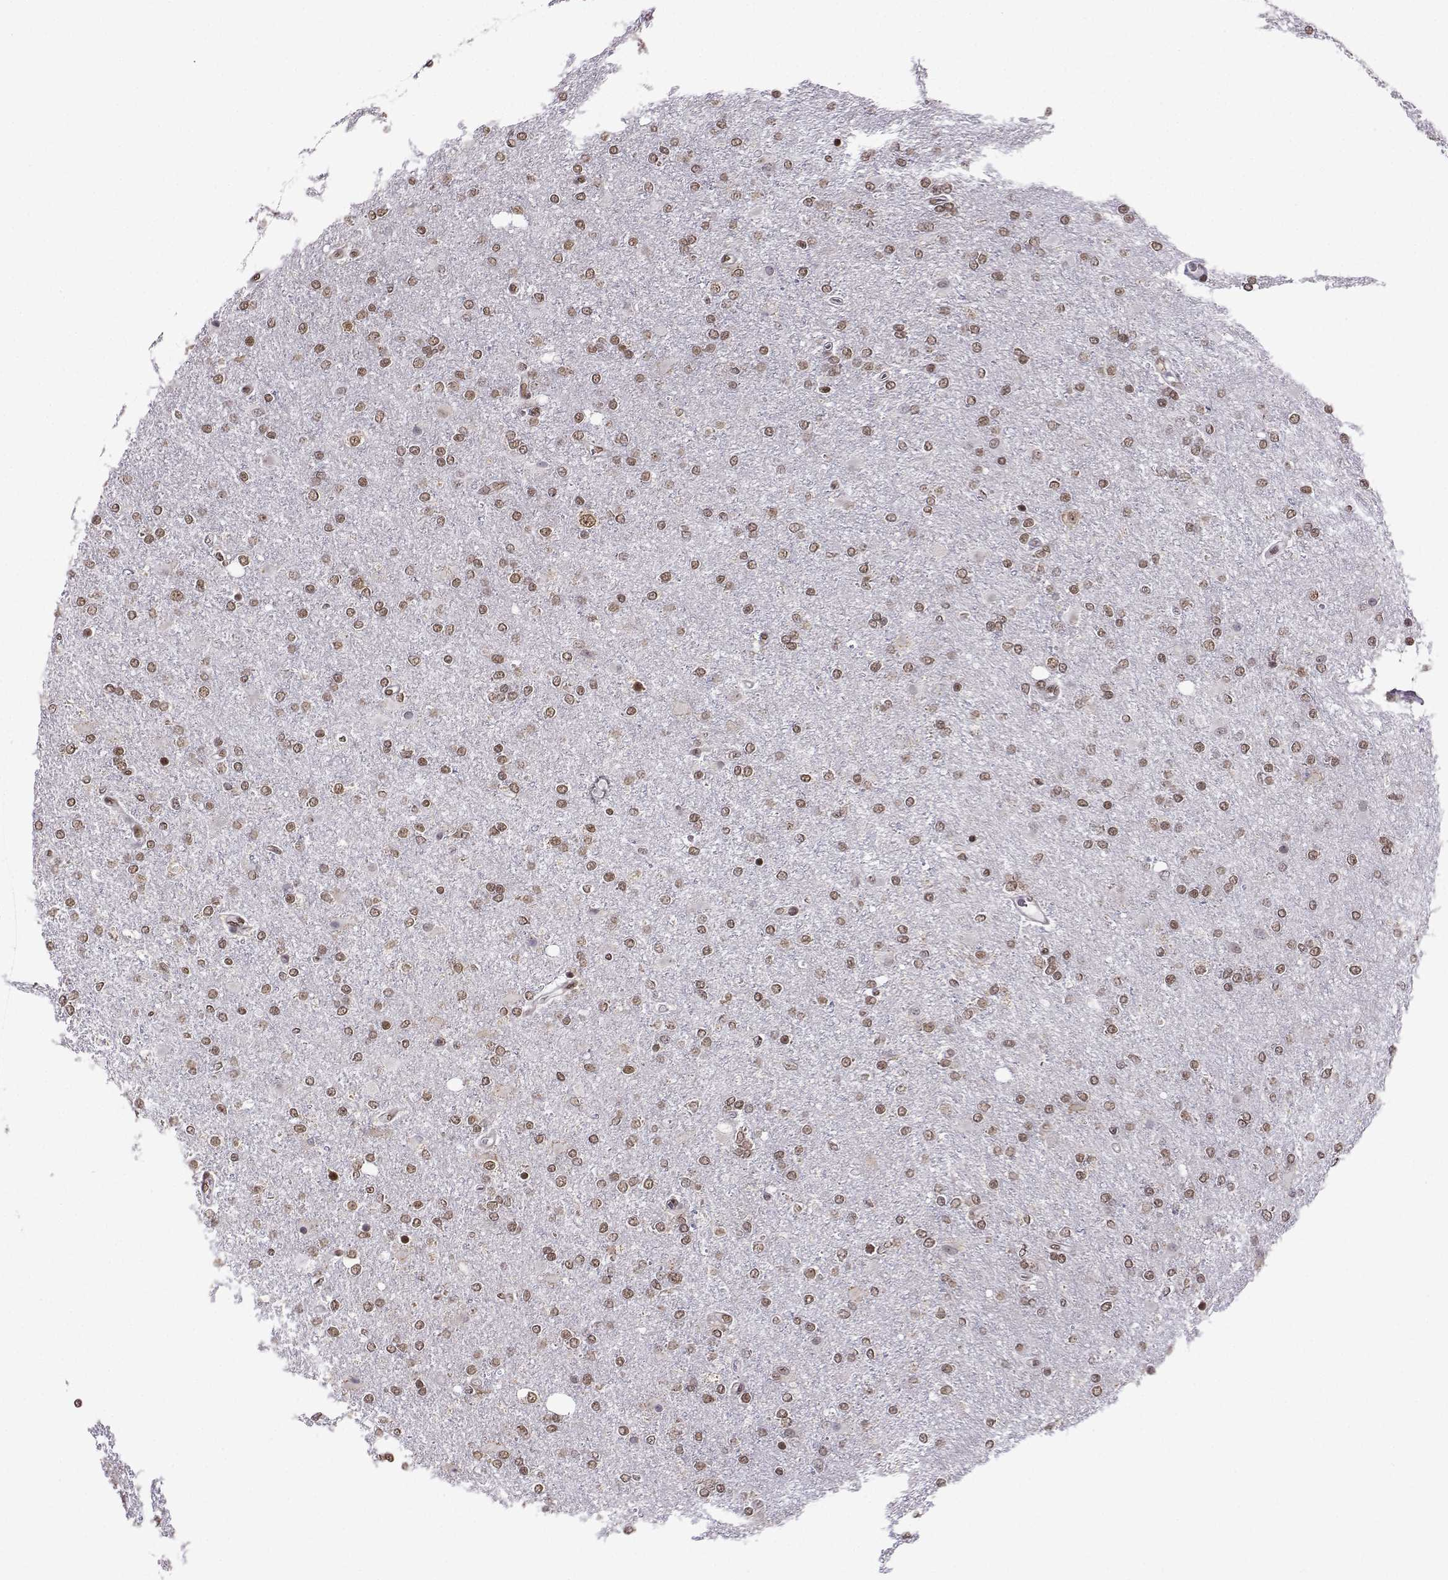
{"staining": {"intensity": "moderate", "quantity": ">75%", "location": "nuclear"}, "tissue": "glioma", "cell_type": "Tumor cells", "image_type": "cancer", "snomed": [{"axis": "morphology", "description": "Glioma, malignant, High grade"}, {"axis": "topography", "description": "Cerebral cortex"}], "caption": "Protein expression analysis of human glioma reveals moderate nuclear expression in about >75% of tumor cells. The protein is shown in brown color, while the nuclei are stained blue.", "gene": "EZH1", "patient": {"sex": "male", "age": 70}}